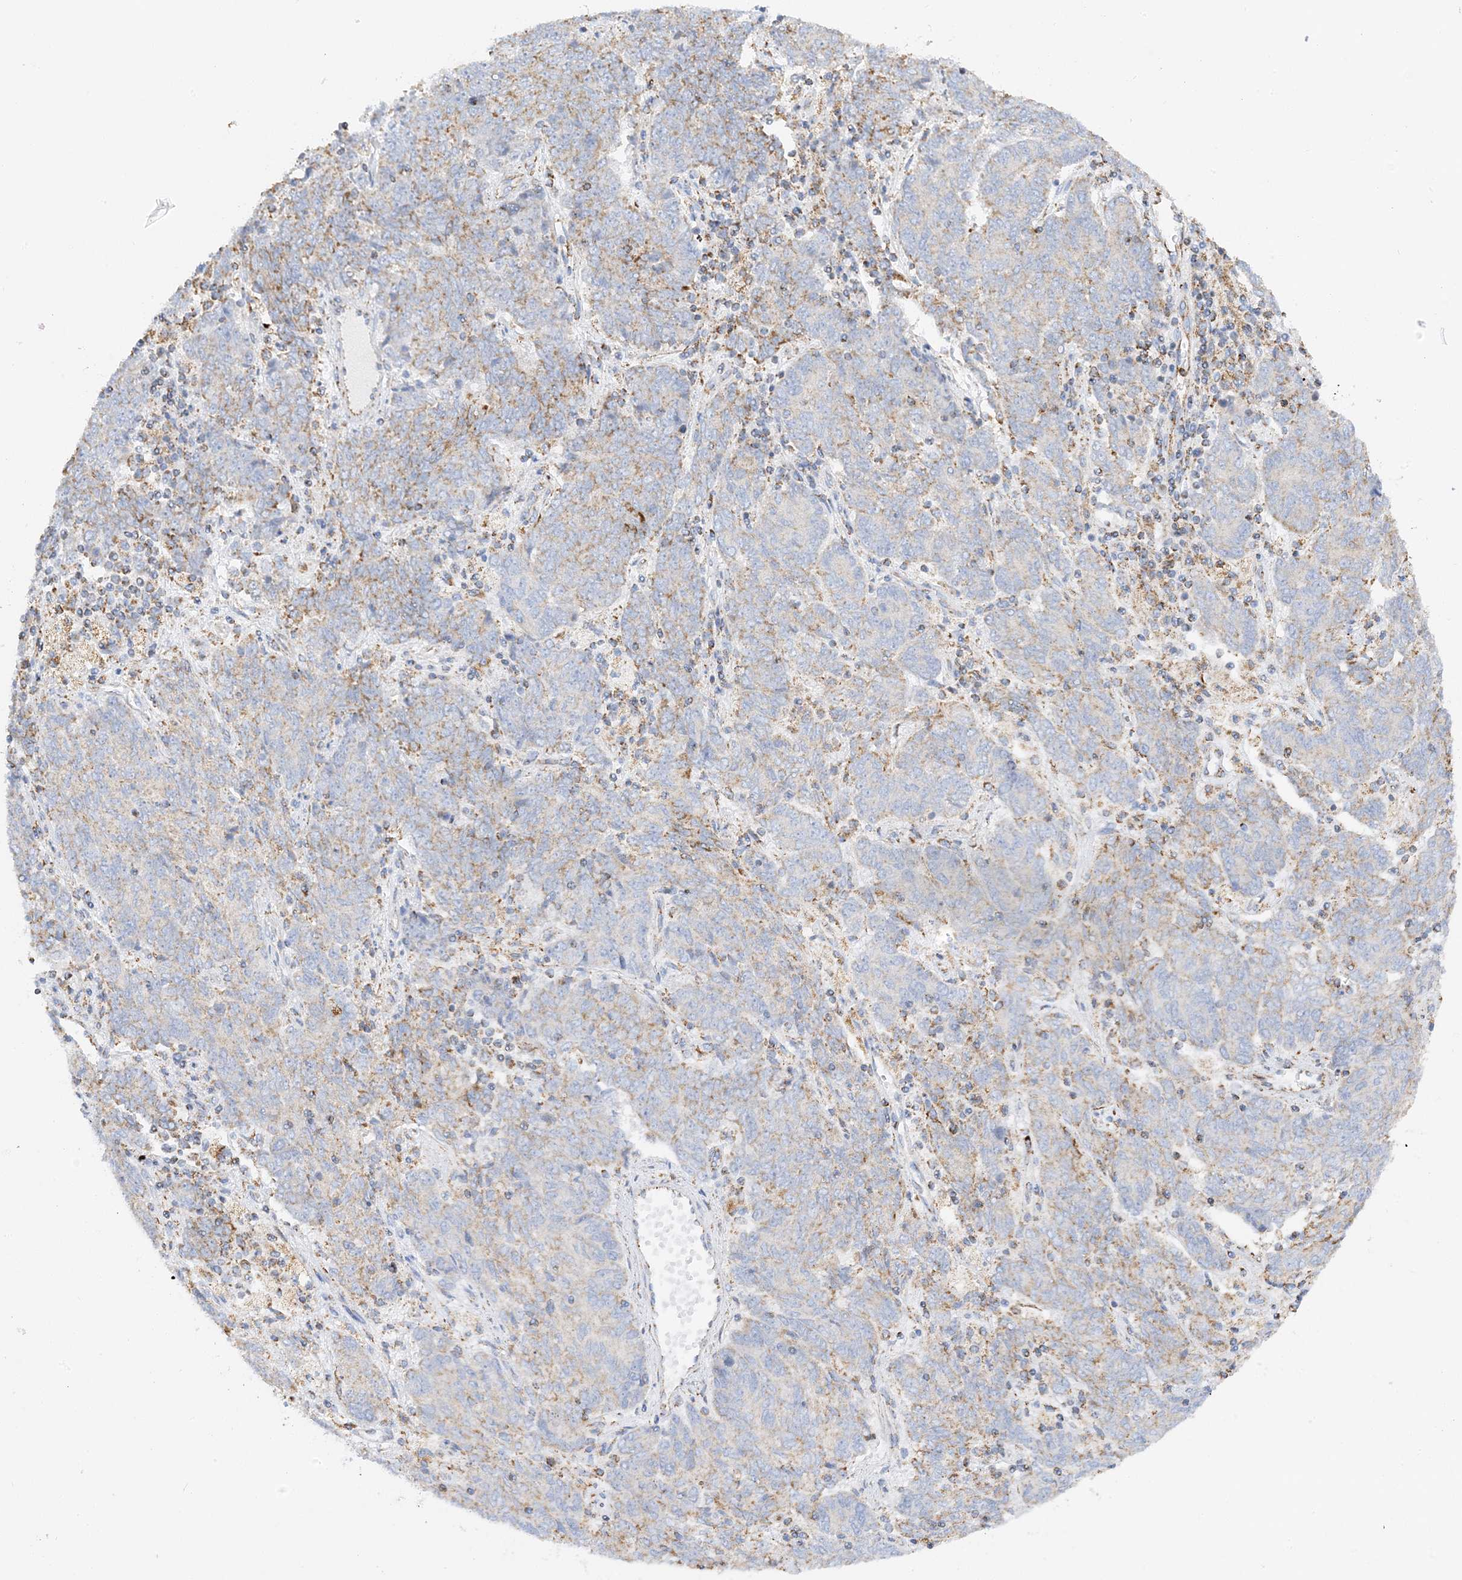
{"staining": {"intensity": "moderate", "quantity": "<25%", "location": "cytoplasmic/membranous"}, "tissue": "endometrial cancer", "cell_type": "Tumor cells", "image_type": "cancer", "snomed": [{"axis": "morphology", "description": "Adenocarcinoma, NOS"}, {"axis": "topography", "description": "Endometrium"}], "caption": "Approximately <25% of tumor cells in endometrial cancer (adenocarcinoma) display moderate cytoplasmic/membranous protein positivity as visualized by brown immunohistochemical staining.", "gene": "CAPN13", "patient": {"sex": "female", "age": 80}}